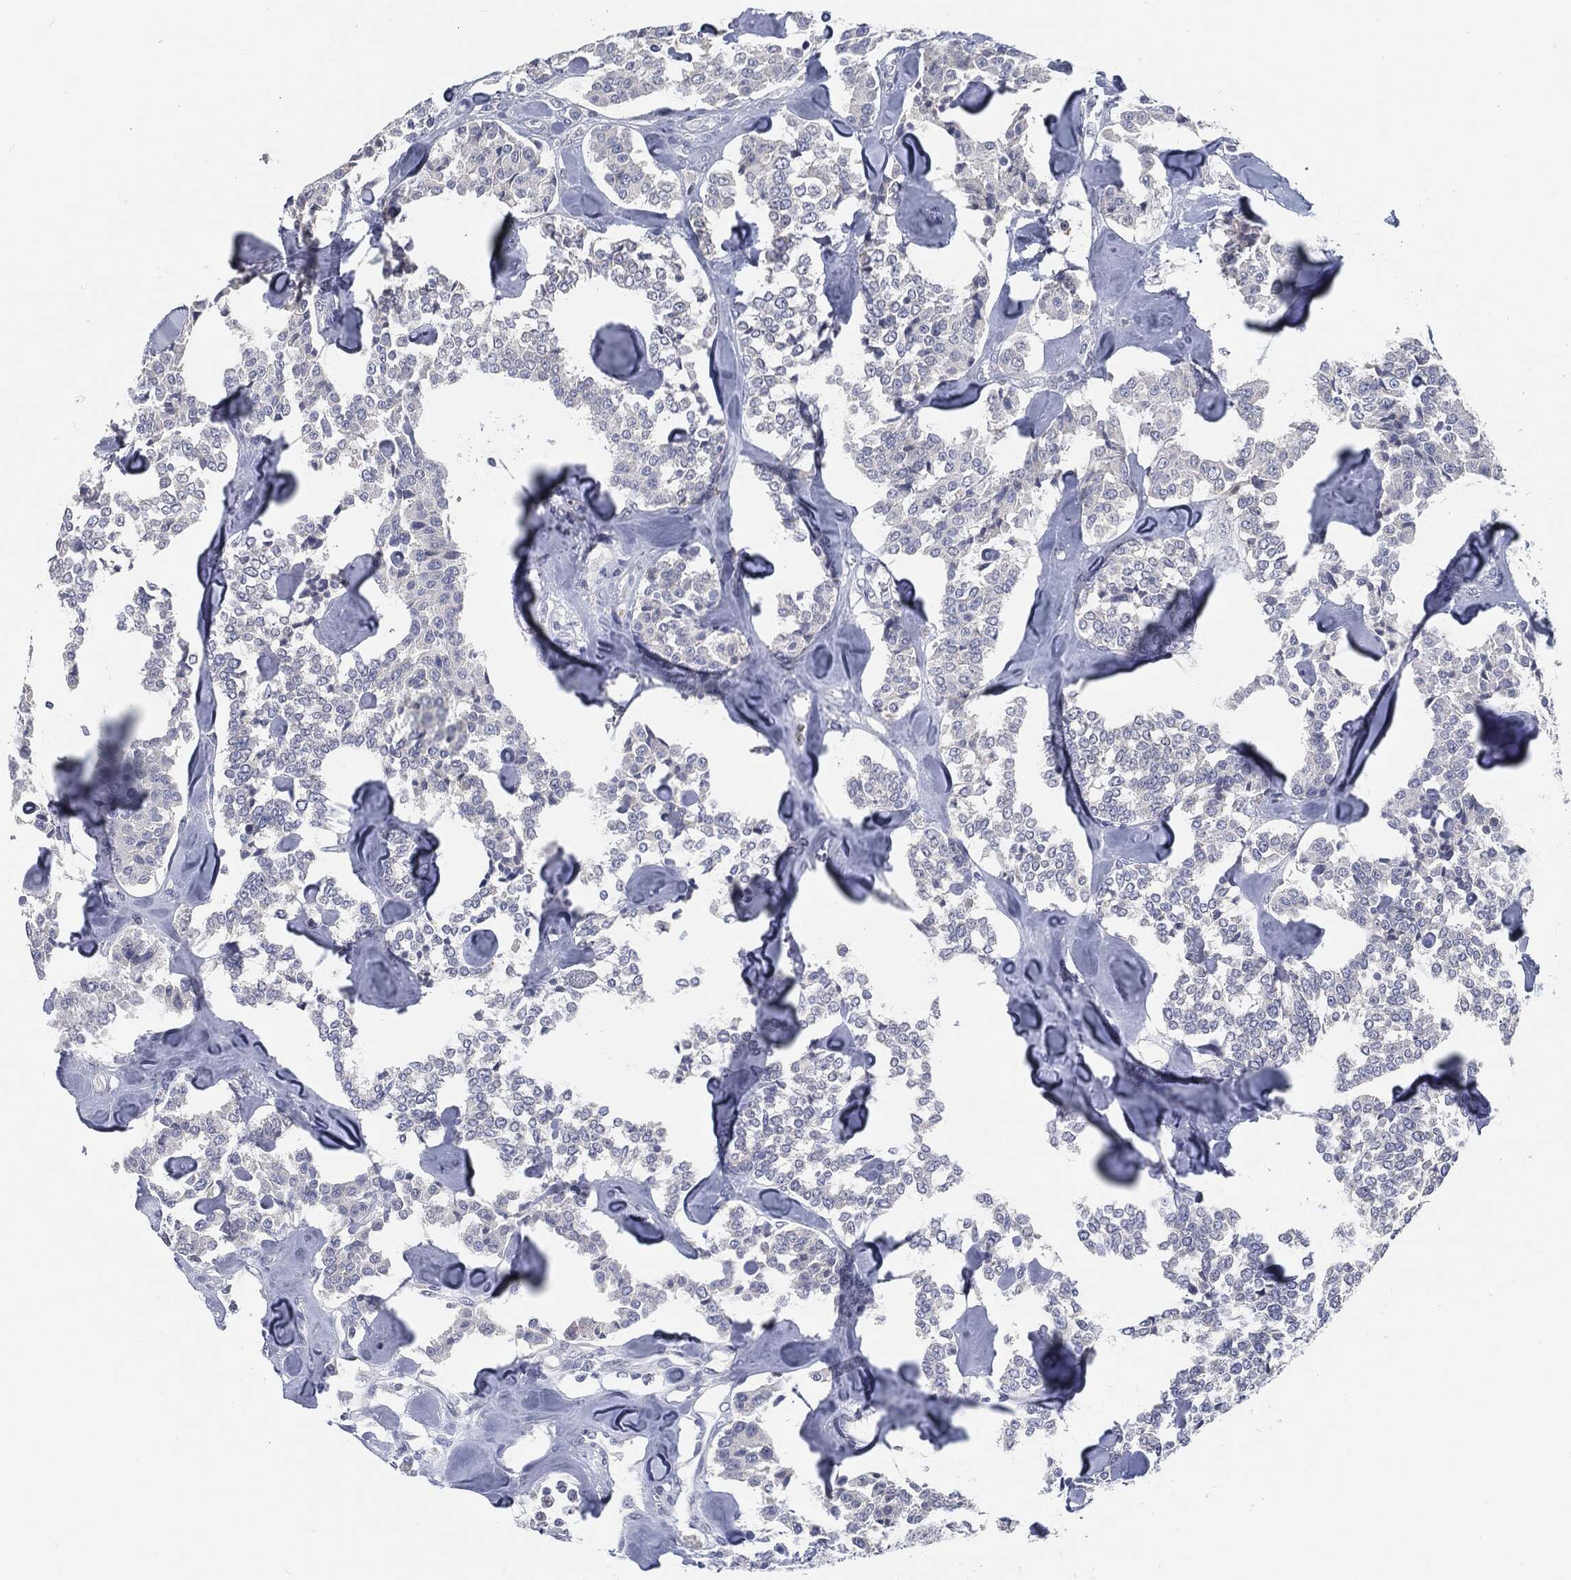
{"staining": {"intensity": "negative", "quantity": "none", "location": "none"}, "tissue": "carcinoid", "cell_type": "Tumor cells", "image_type": "cancer", "snomed": [{"axis": "morphology", "description": "Carcinoid, malignant, NOS"}, {"axis": "topography", "description": "Pancreas"}], "caption": "A high-resolution histopathology image shows immunohistochemistry staining of carcinoid, which exhibits no significant staining in tumor cells.", "gene": "PROM1", "patient": {"sex": "male", "age": 41}}